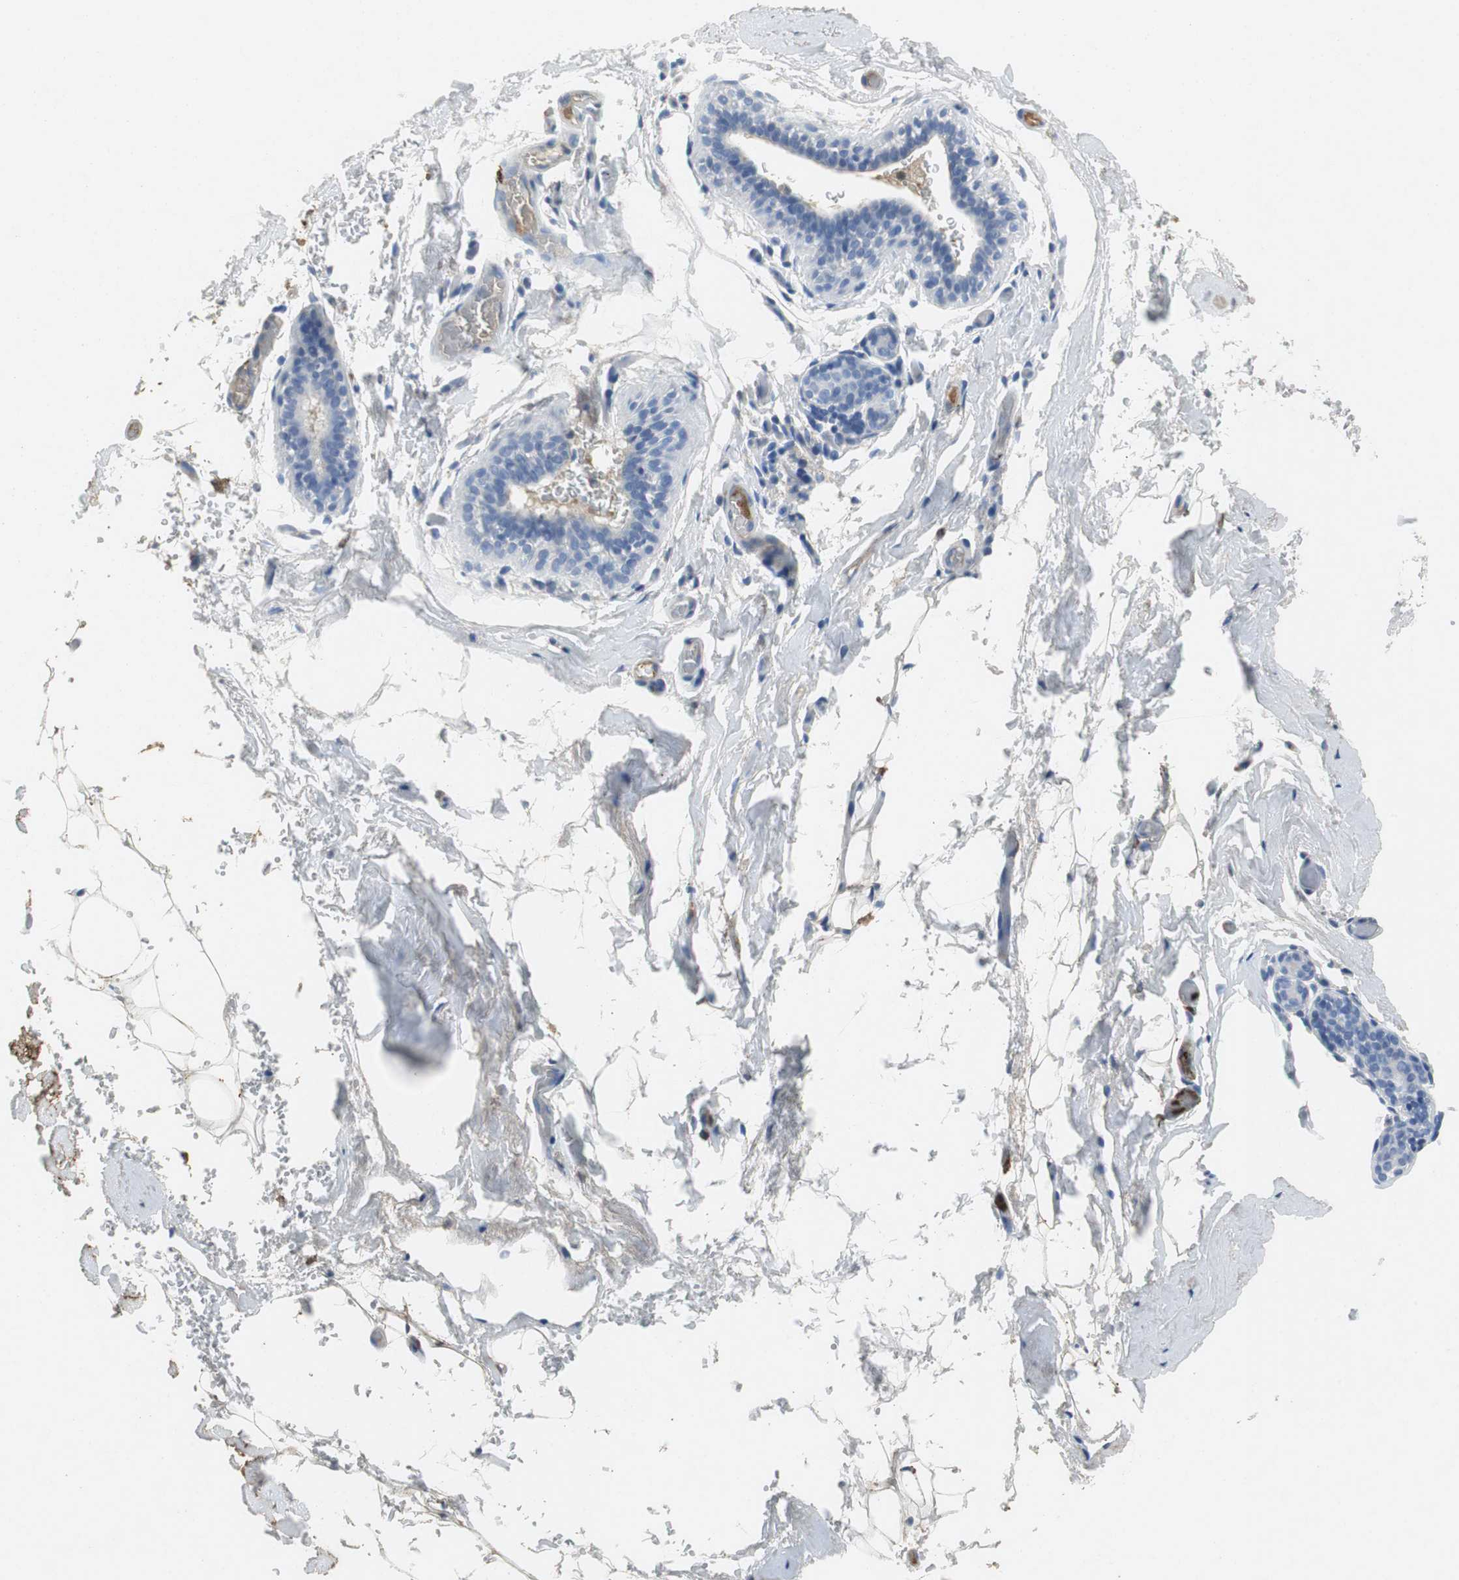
{"staining": {"intensity": "negative", "quantity": "none", "location": "none"}, "tissue": "breast", "cell_type": "Adipocytes", "image_type": "normal", "snomed": [{"axis": "morphology", "description": "Normal tissue, NOS"}, {"axis": "topography", "description": "Breast"}, {"axis": "topography", "description": "Soft tissue"}], "caption": "High power microscopy histopathology image of an IHC image of normal breast, revealing no significant staining in adipocytes.", "gene": "ORM1", "patient": {"sex": "female", "age": 75}}